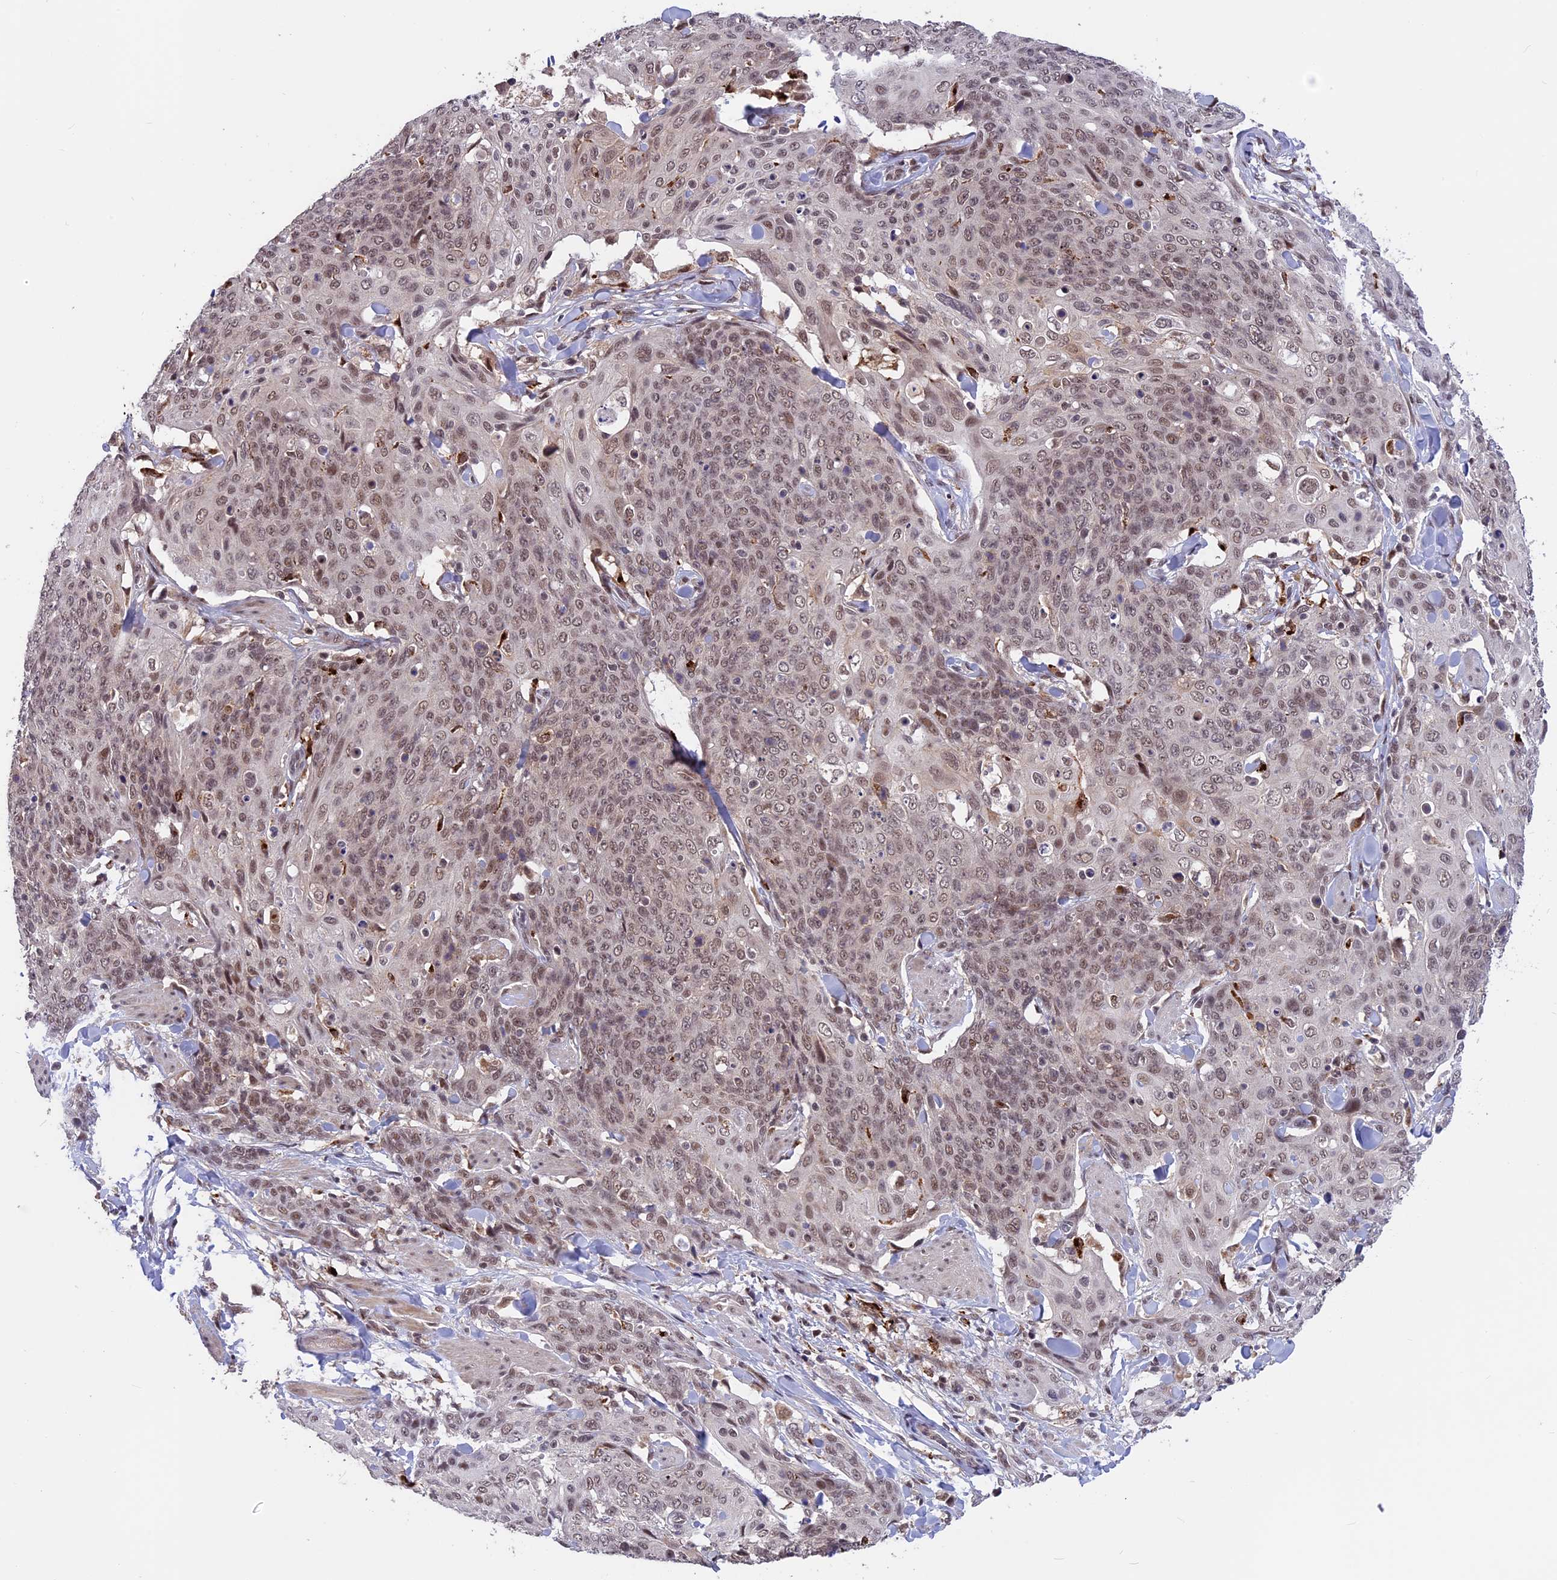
{"staining": {"intensity": "moderate", "quantity": ">75%", "location": "nuclear"}, "tissue": "skin cancer", "cell_type": "Tumor cells", "image_type": "cancer", "snomed": [{"axis": "morphology", "description": "Squamous cell carcinoma, NOS"}, {"axis": "topography", "description": "Skin"}, {"axis": "topography", "description": "Vulva"}], "caption": "IHC (DAB) staining of skin squamous cell carcinoma exhibits moderate nuclear protein staining in about >75% of tumor cells. The staining is performed using DAB (3,3'-diaminobenzidine) brown chromogen to label protein expression. The nuclei are counter-stained blue using hematoxylin.", "gene": "POLR2C", "patient": {"sex": "female", "age": 85}}